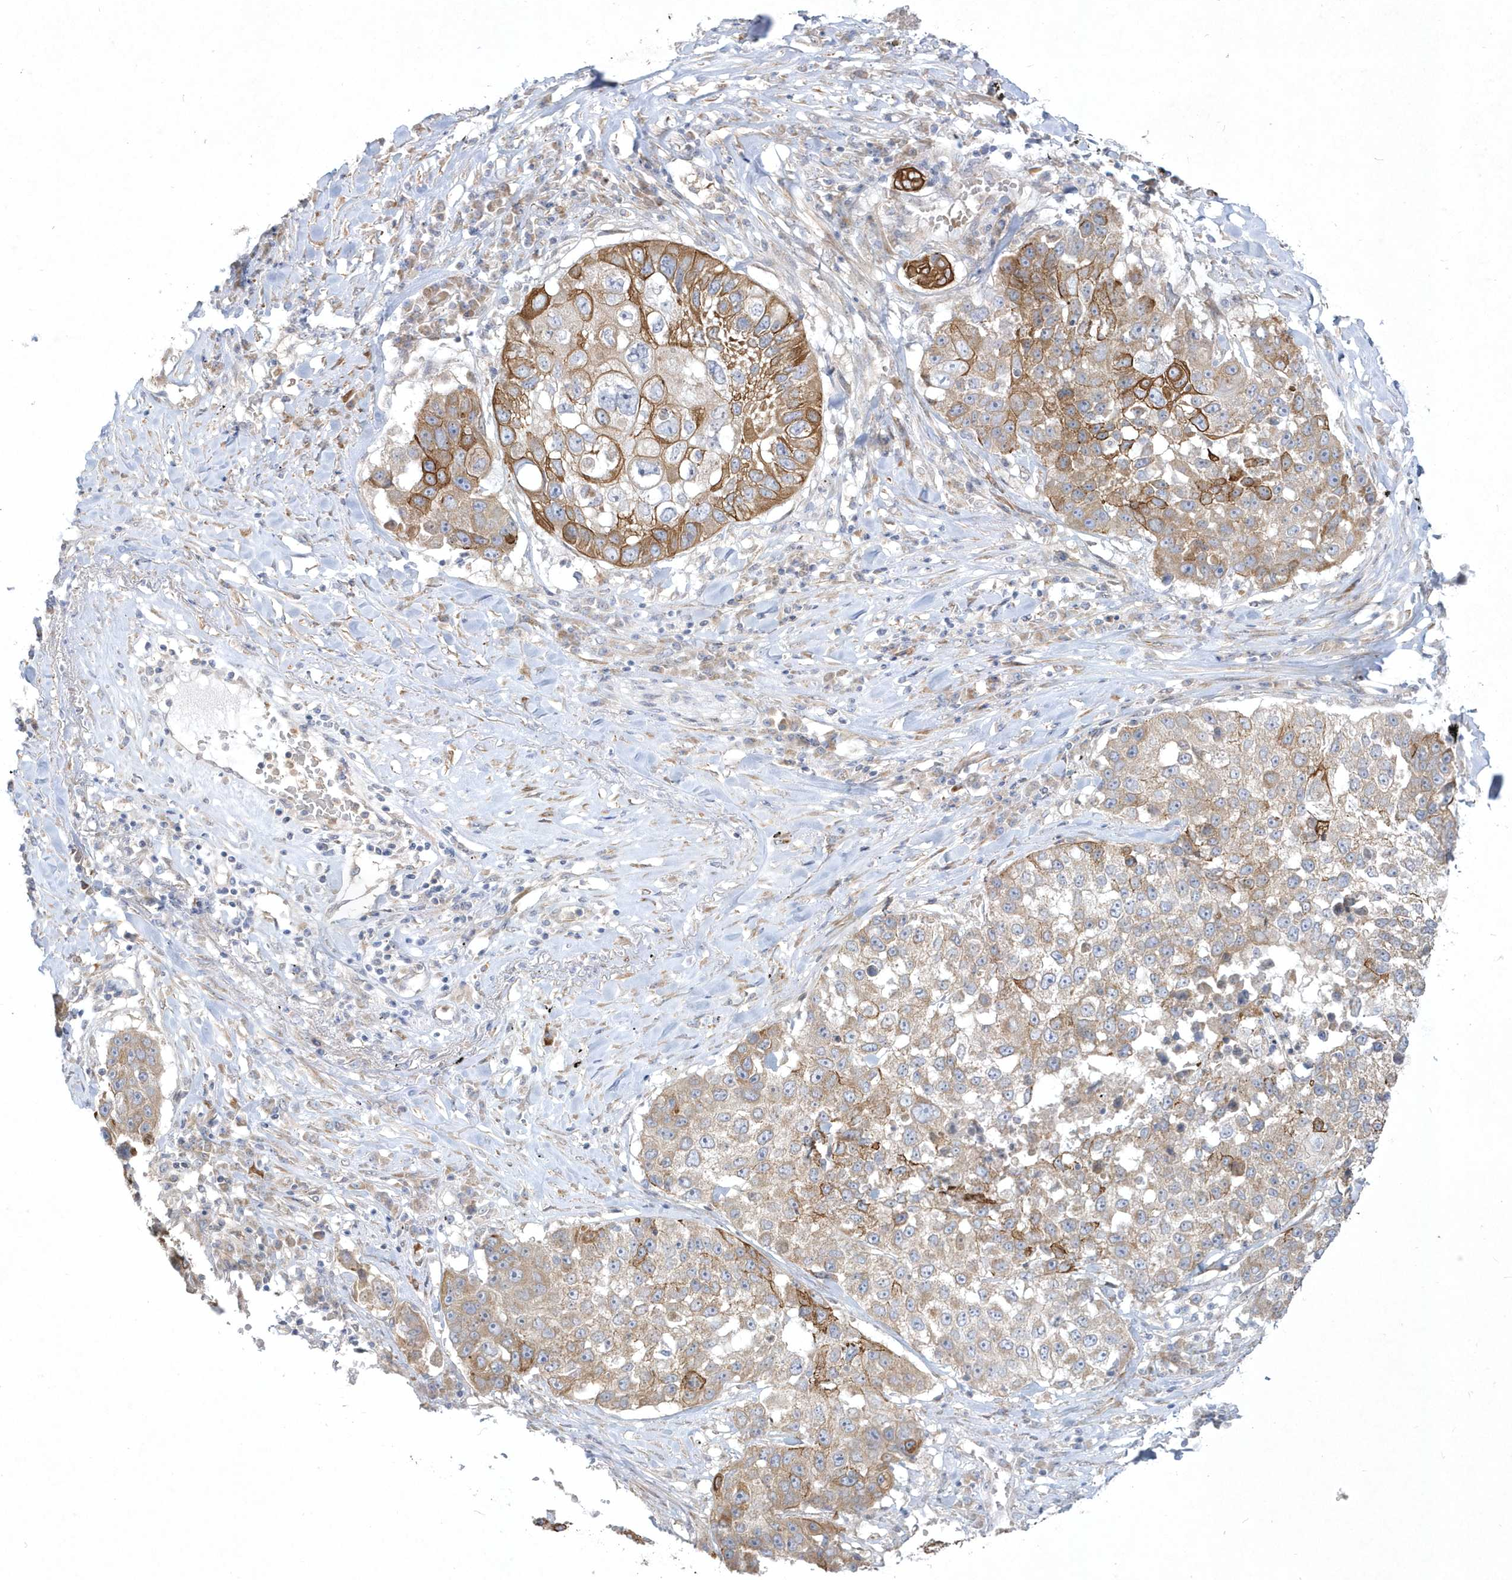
{"staining": {"intensity": "moderate", "quantity": "25%-75%", "location": "cytoplasmic/membranous"}, "tissue": "lung cancer", "cell_type": "Tumor cells", "image_type": "cancer", "snomed": [{"axis": "morphology", "description": "Squamous cell carcinoma, NOS"}, {"axis": "topography", "description": "Lung"}], "caption": "Squamous cell carcinoma (lung) stained with immunohistochemistry reveals moderate cytoplasmic/membranous positivity in about 25%-75% of tumor cells.", "gene": "LARS1", "patient": {"sex": "male", "age": 61}}